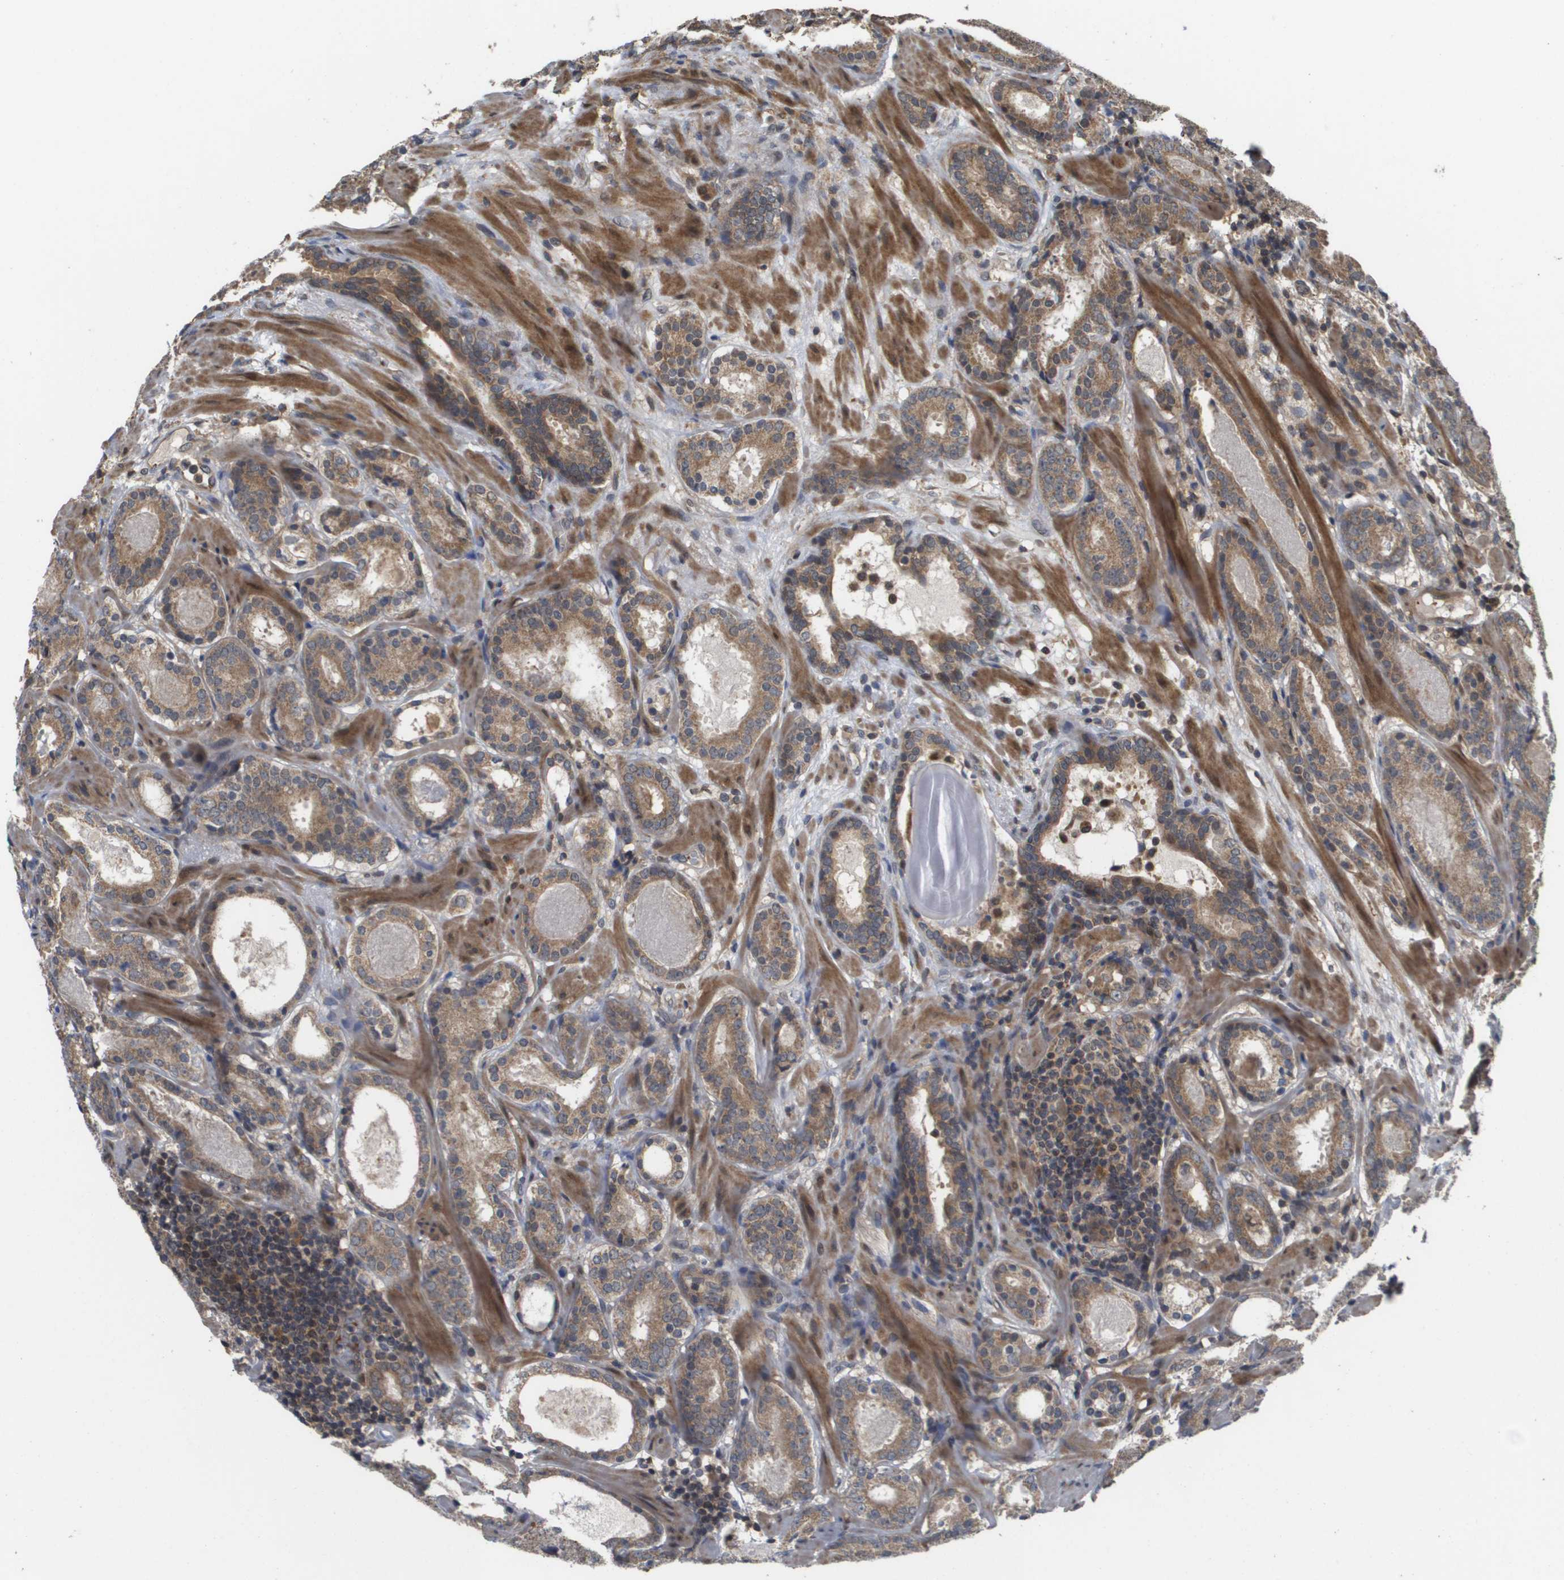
{"staining": {"intensity": "moderate", "quantity": ">75%", "location": "cytoplasmic/membranous"}, "tissue": "prostate cancer", "cell_type": "Tumor cells", "image_type": "cancer", "snomed": [{"axis": "morphology", "description": "Adenocarcinoma, Low grade"}, {"axis": "topography", "description": "Prostate"}], "caption": "Prostate adenocarcinoma (low-grade) stained with DAB immunohistochemistry (IHC) reveals medium levels of moderate cytoplasmic/membranous staining in approximately >75% of tumor cells. (DAB (3,3'-diaminobenzidine) IHC, brown staining for protein, blue staining for nuclei).", "gene": "RBM38", "patient": {"sex": "male", "age": 69}}